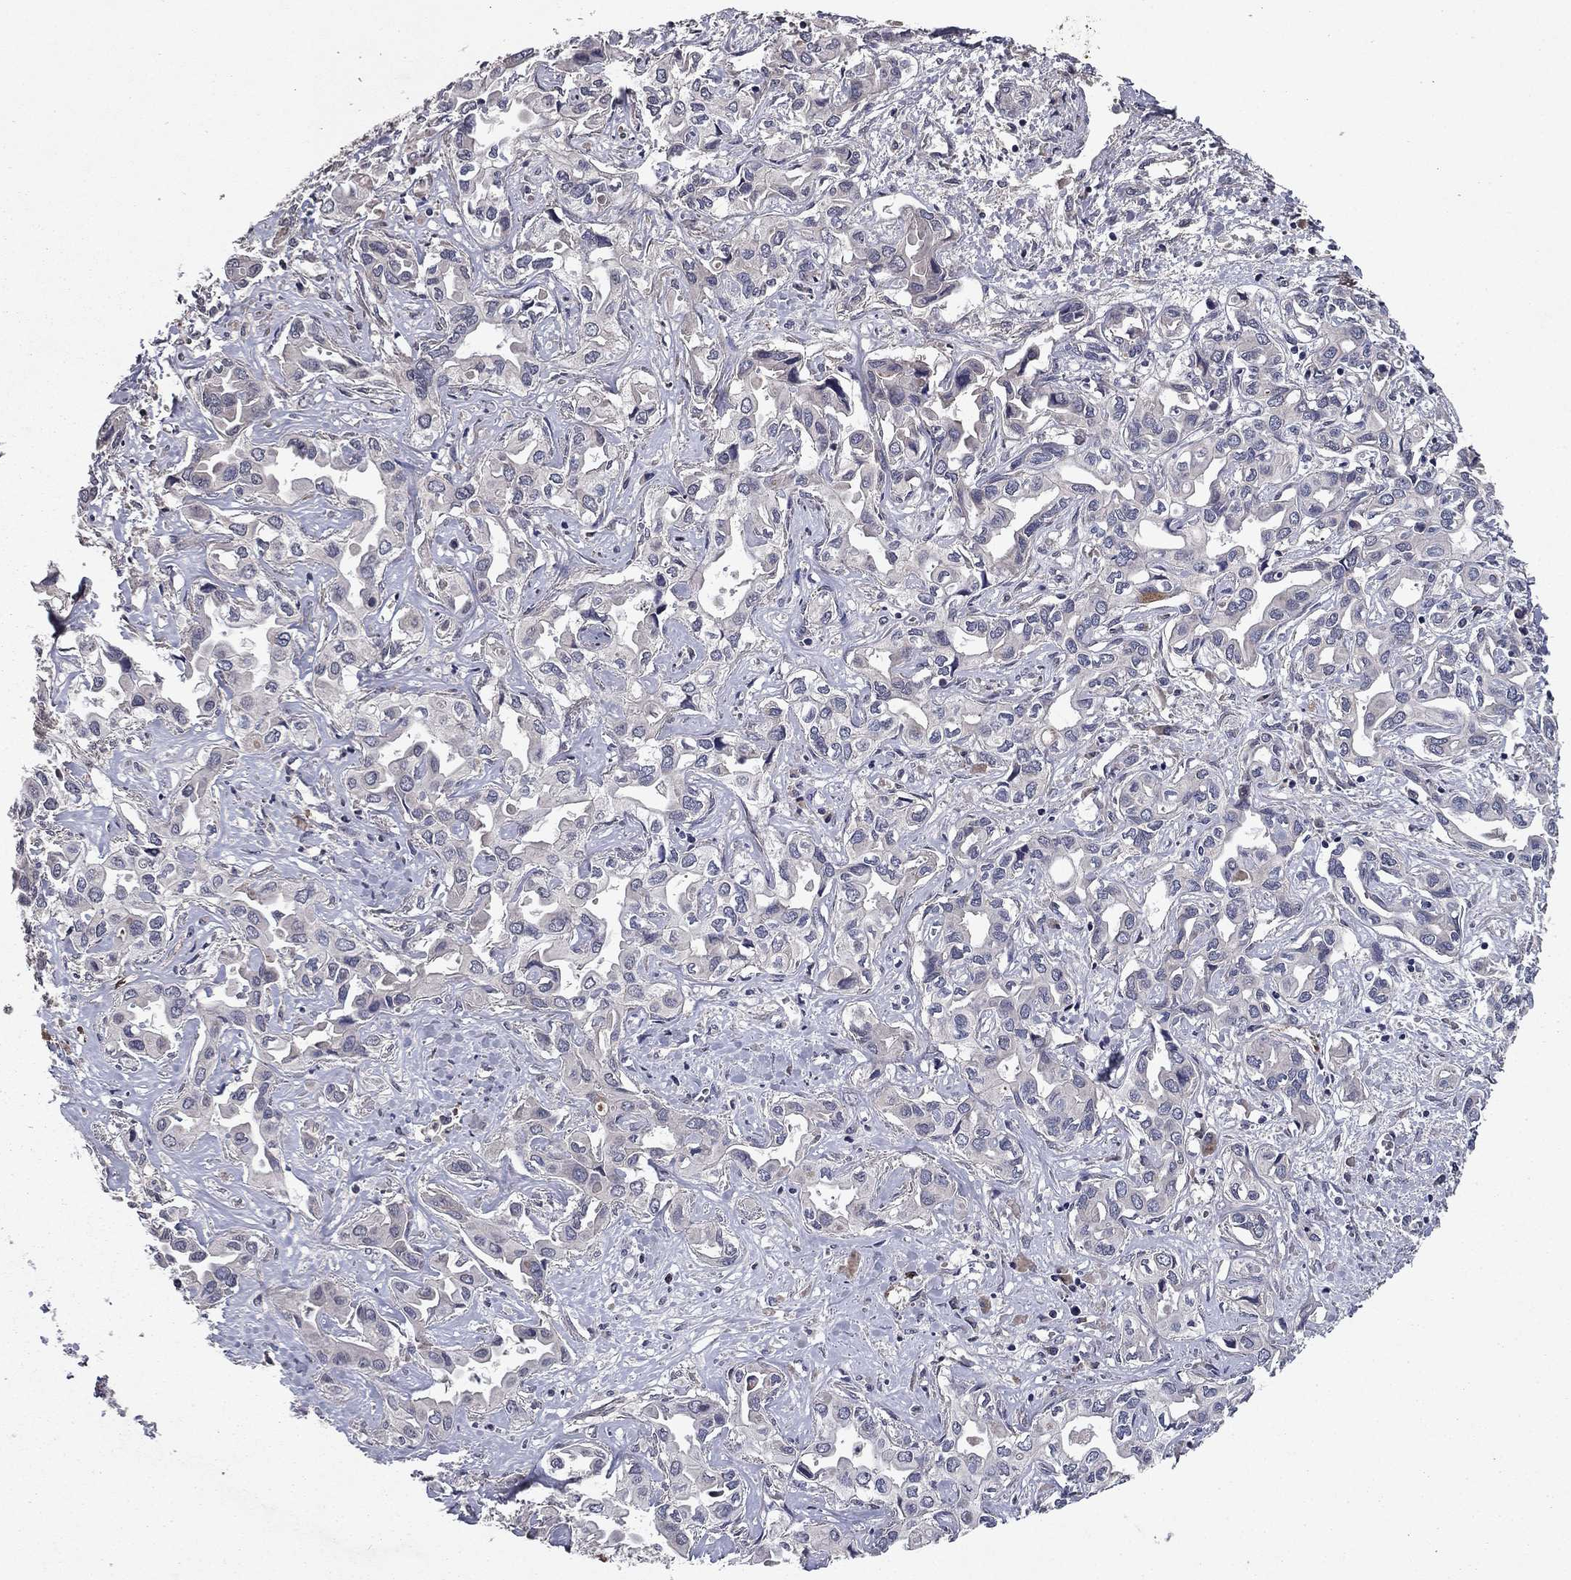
{"staining": {"intensity": "negative", "quantity": "none", "location": "none"}, "tissue": "liver cancer", "cell_type": "Tumor cells", "image_type": "cancer", "snomed": [{"axis": "morphology", "description": "Cholangiocarcinoma"}, {"axis": "topography", "description": "Liver"}], "caption": "Immunohistochemistry (IHC) image of neoplastic tissue: human liver cancer stained with DAB displays no significant protein positivity in tumor cells.", "gene": "PROS1", "patient": {"sex": "female", "age": 64}}